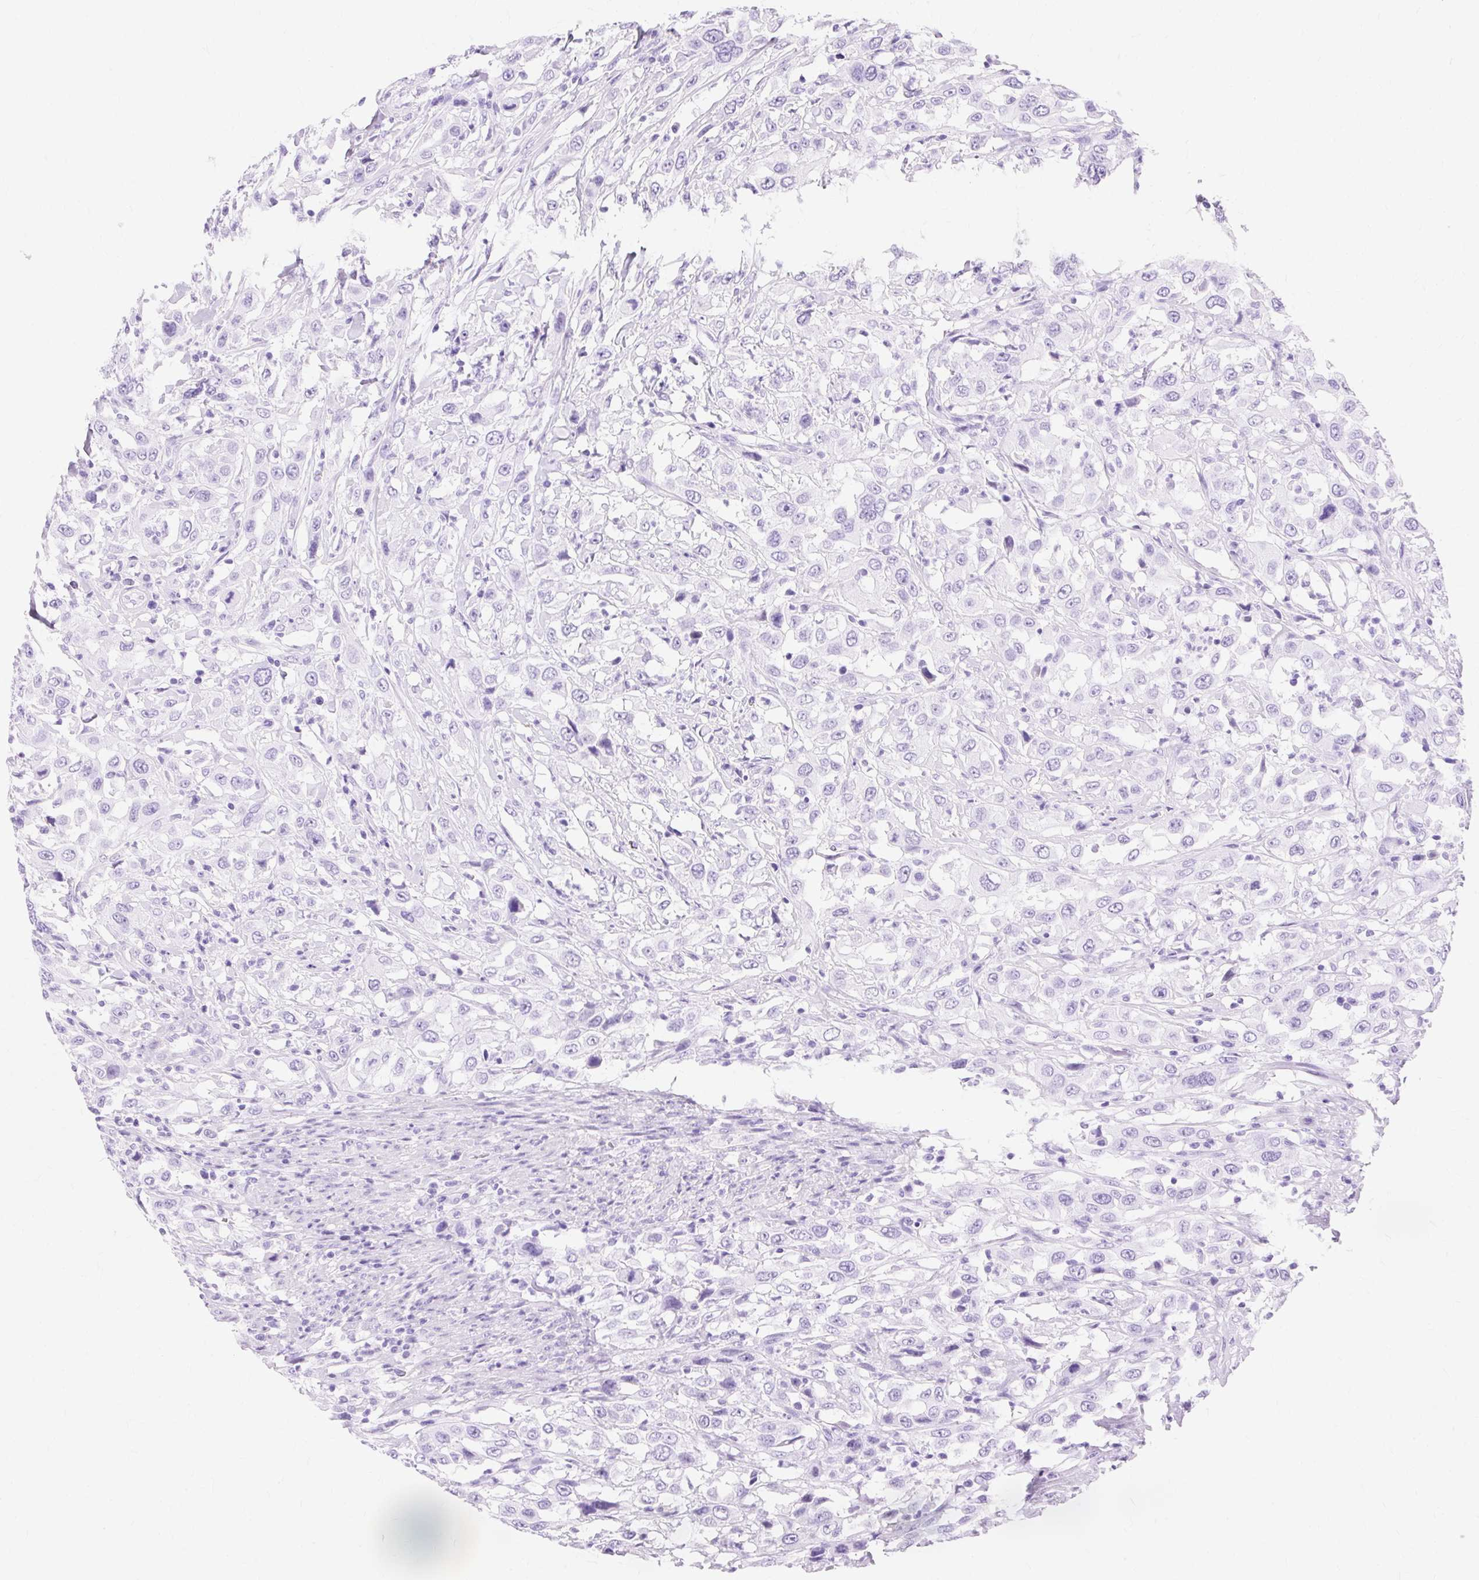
{"staining": {"intensity": "negative", "quantity": "none", "location": "none"}, "tissue": "urothelial cancer", "cell_type": "Tumor cells", "image_type": "cancer", "snomed": [{"axis": "morphology", "description": "Urothelial carcinoma, High grade"}, {"axis": "topography", "description": "Urinary bladder"}], "caption": "There is no significant expression in tumor cells of urothelial cancer.", "gene": "MBP", "patient": {"sex": "male", "age": 61}}